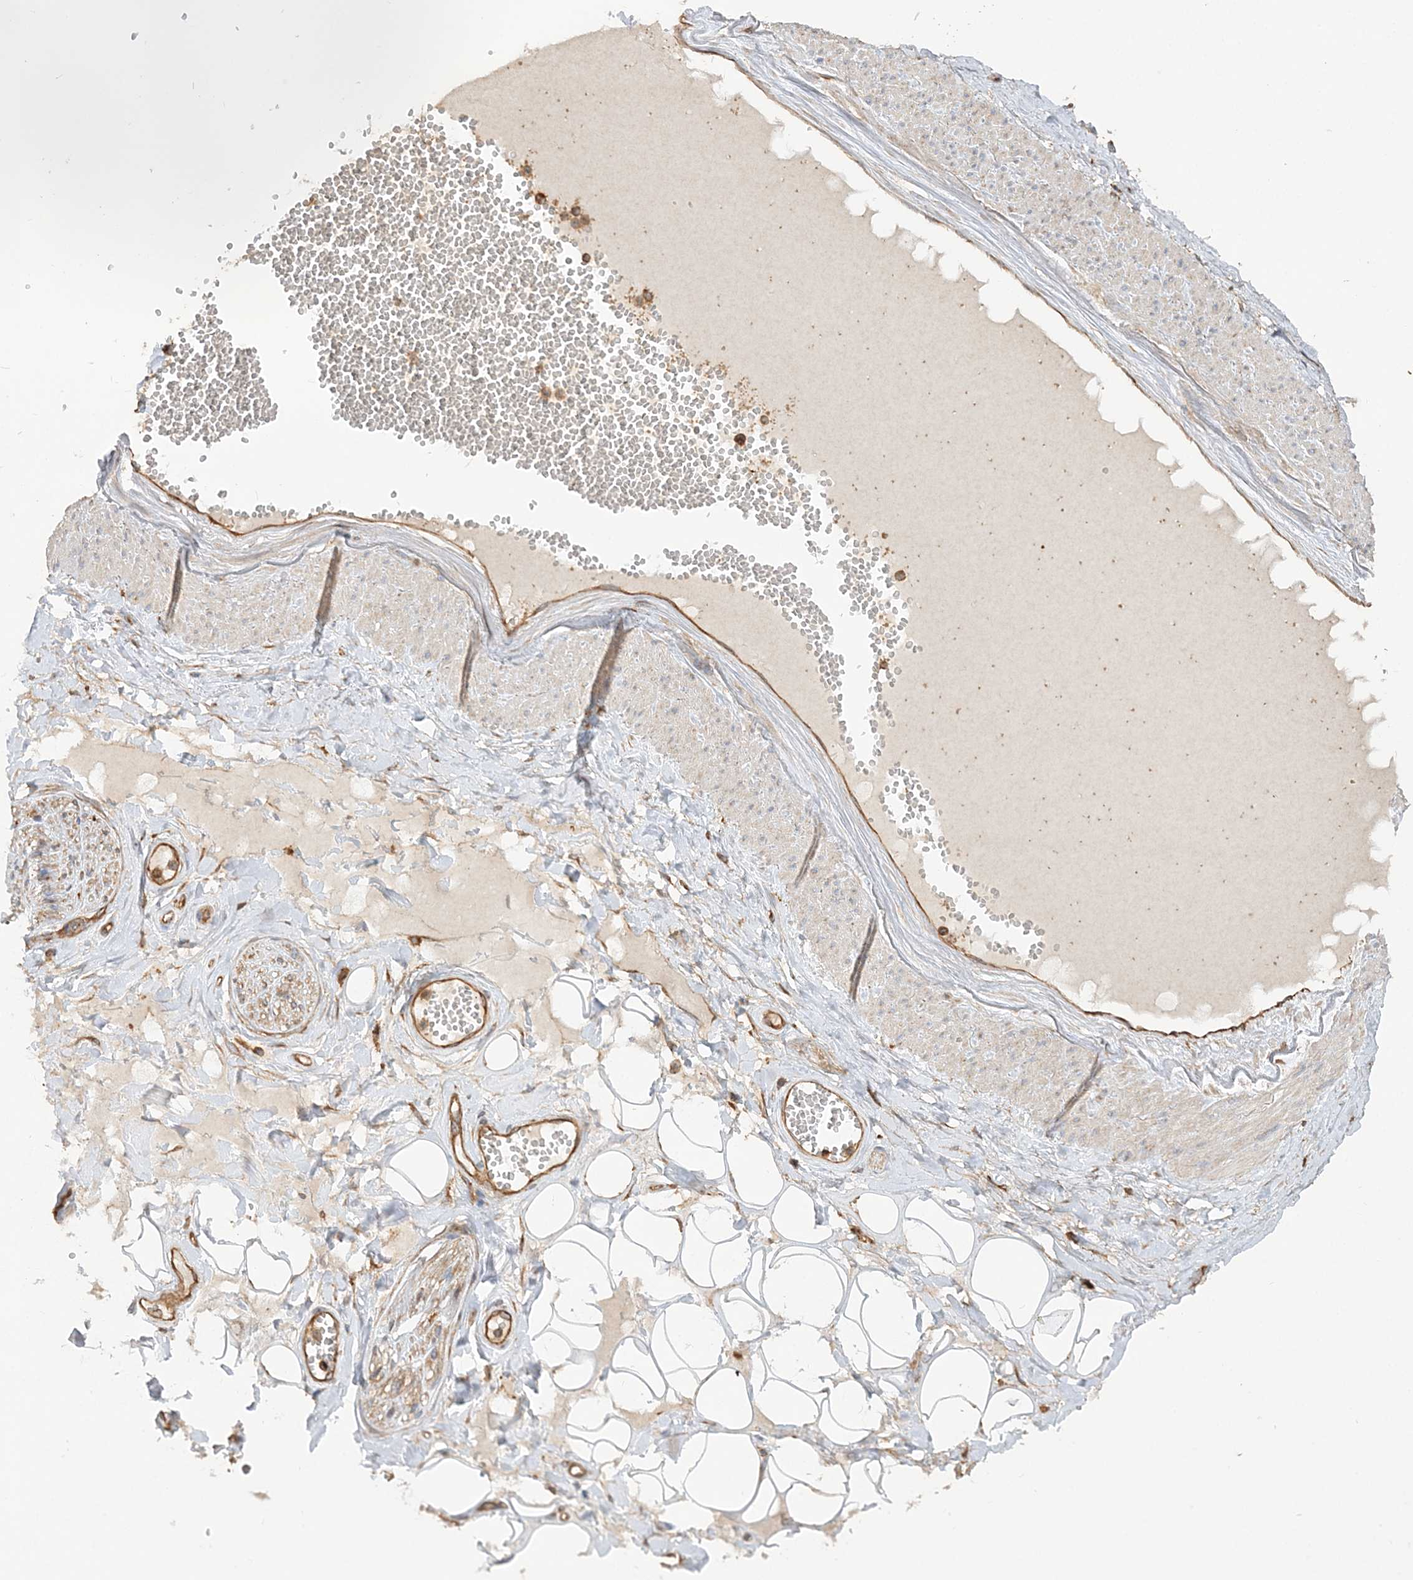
{"staining": {"intensity": "negative", "quantity": "none", "location": "none"}, "tissue": "adipose tissue", "cell_type": "Adipocytes", "image_type": "normal", "snomed": [{"axis": "morphology", "description": "Normal tissue, NOS"}, {"axis": "morphology", "description": "Inflammation, NOS"}, {"axis": "topography", "description": "Salivary gland"}, {"axis": "topography", "description": "Peripheral nerve tissue"}], "caption": "A micrograph of adipose tissue stained for a protein exhibits no brown staining in adipocytes. (DAB immunohistochemistry with hematoxylin counter stain).", "gene": "TBC1D5", "patient": {"sex": "female", "age": 75}}